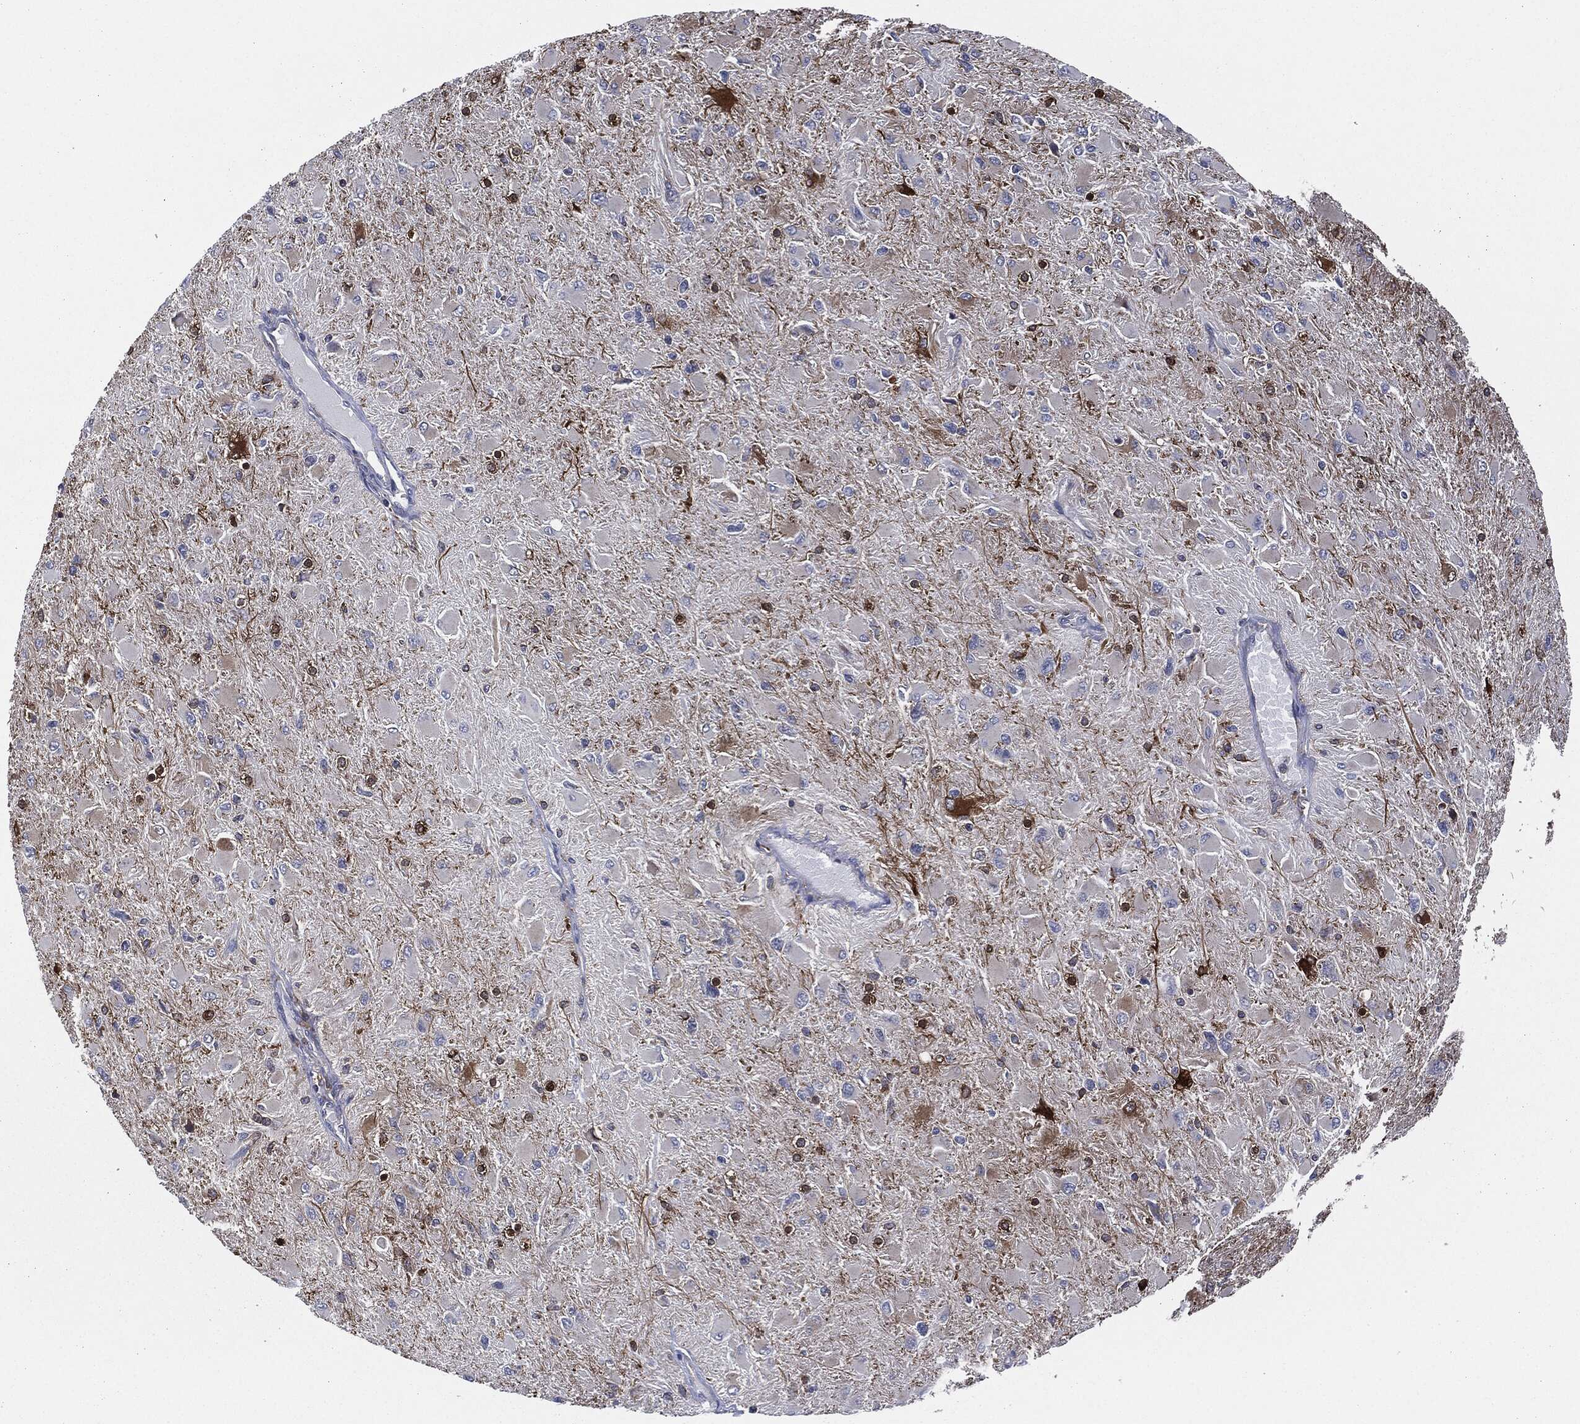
{"staining": {"intensity": "moderate", "quantity": "<25%", "location": "cytoplasmic/membranous"}, "tissue": "glioma", "cell_type": "Tumor cells", "image_type": "cancer", "snomed": [{"axis": "morphology", "description": "Glioma, malignant, High grade"}, {"axis": "topography", "description": "Cerebral cortex"}], "caption": "Approximately <25% of tumor cells in glioma exhibit moderate cytoplasmic/membranous protein staining as visualized by brown immunohistochemical staining.", "gene": "TMEM11", "patient": {"sex": "female", "age": 36}}